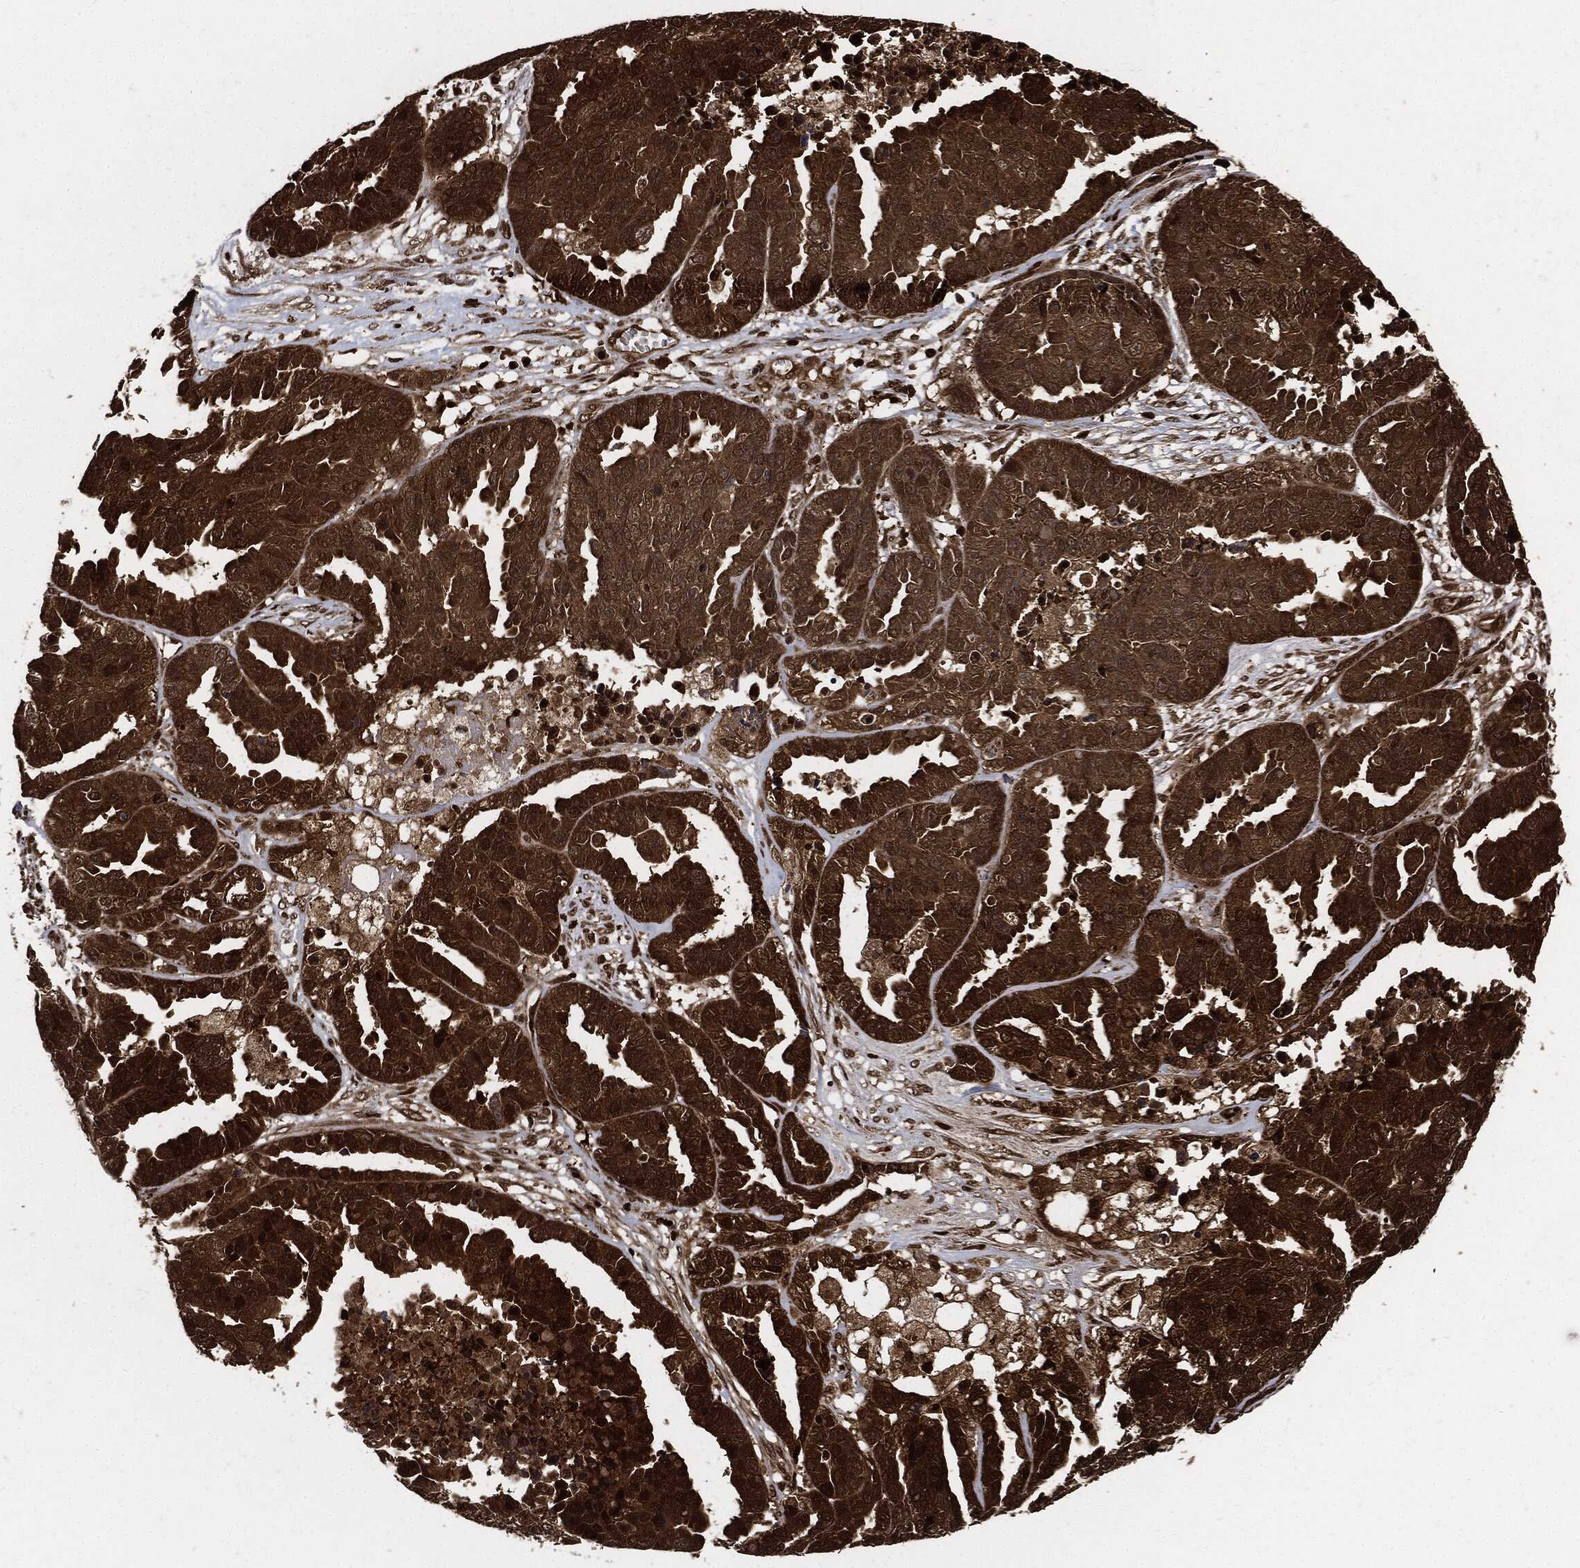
{"staining": {"intensity": "moderate", "quantity": ">75%", "location": "cytoplasmic/membranous"}, "tissue": "ovarian cancer", "cell_type": "Tumor cells", "image_type": "cancer", "snomed": [{"axis": "morphology", "description": "Cystadenocarcinoma, serous, NOS"}, {"axis": "topography", "description": "Ovary"}], "caption": "Tumor cells reveal medium levels of moderate cytoplasmic/membranous positivity in approximately >75% of cells in human ovarian cancer.", "gene": "YWHAB", "patient": {"sex": "female", "age": 87}}